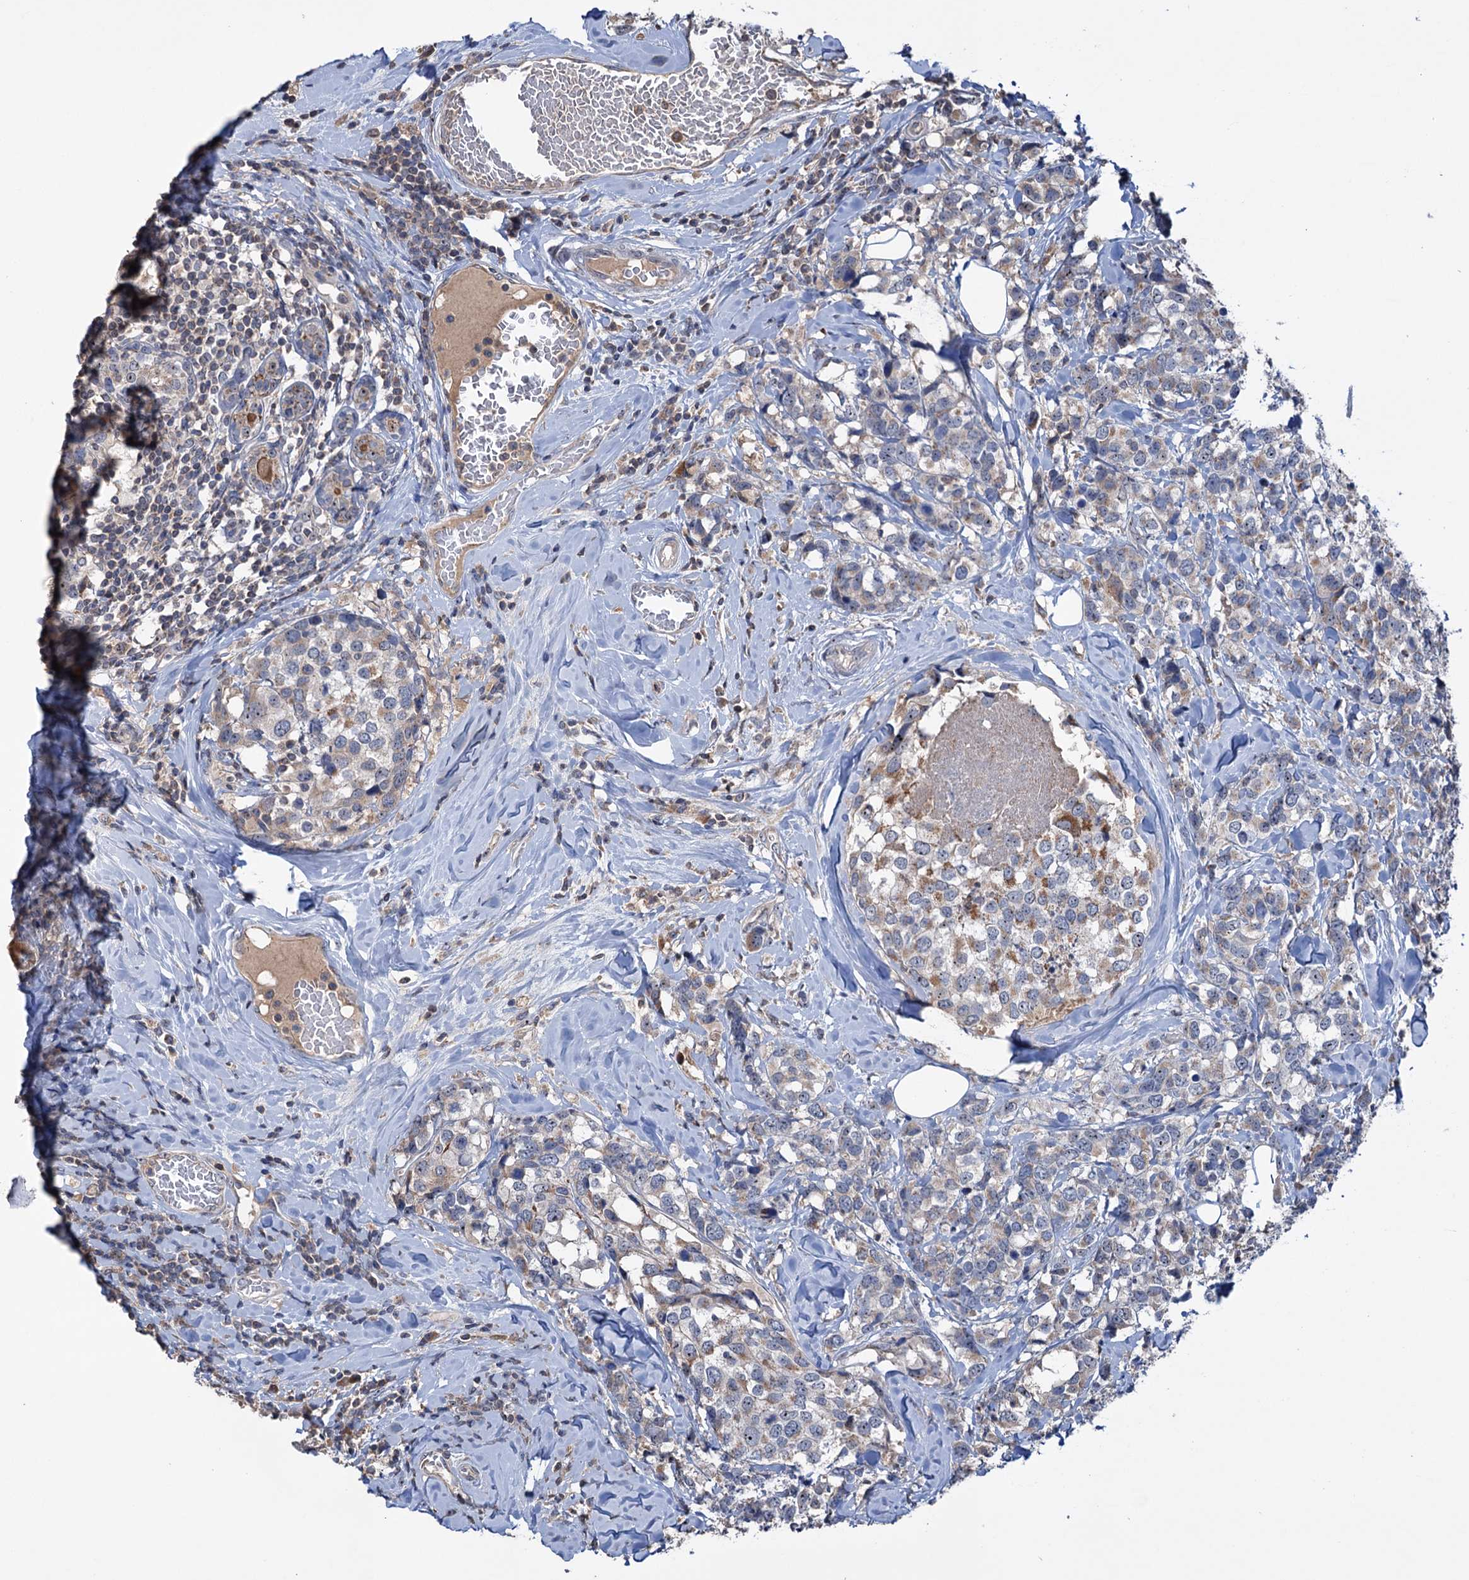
{"staining": {"intensity": "moderate", "quantity": "25%-75%", "location": "cytoplasmic/membranous"}, "tissue": "breast cancer", "cell_type": "Tumor cells", "image_type": "cancer", "snomed": [{"axis": "morphology", "description": "Lobular carcinoma"}, {"axis": "topography", "description": "Breast"}], "caption": "A micrograph of human breast cancer (lobular carcinoma) stained for a protein reveals moderate cytoplasmic/membranous brown staining in tumor cells.", "gene": "HTR3B", "patient": {"sex": "female", "age": 59}}